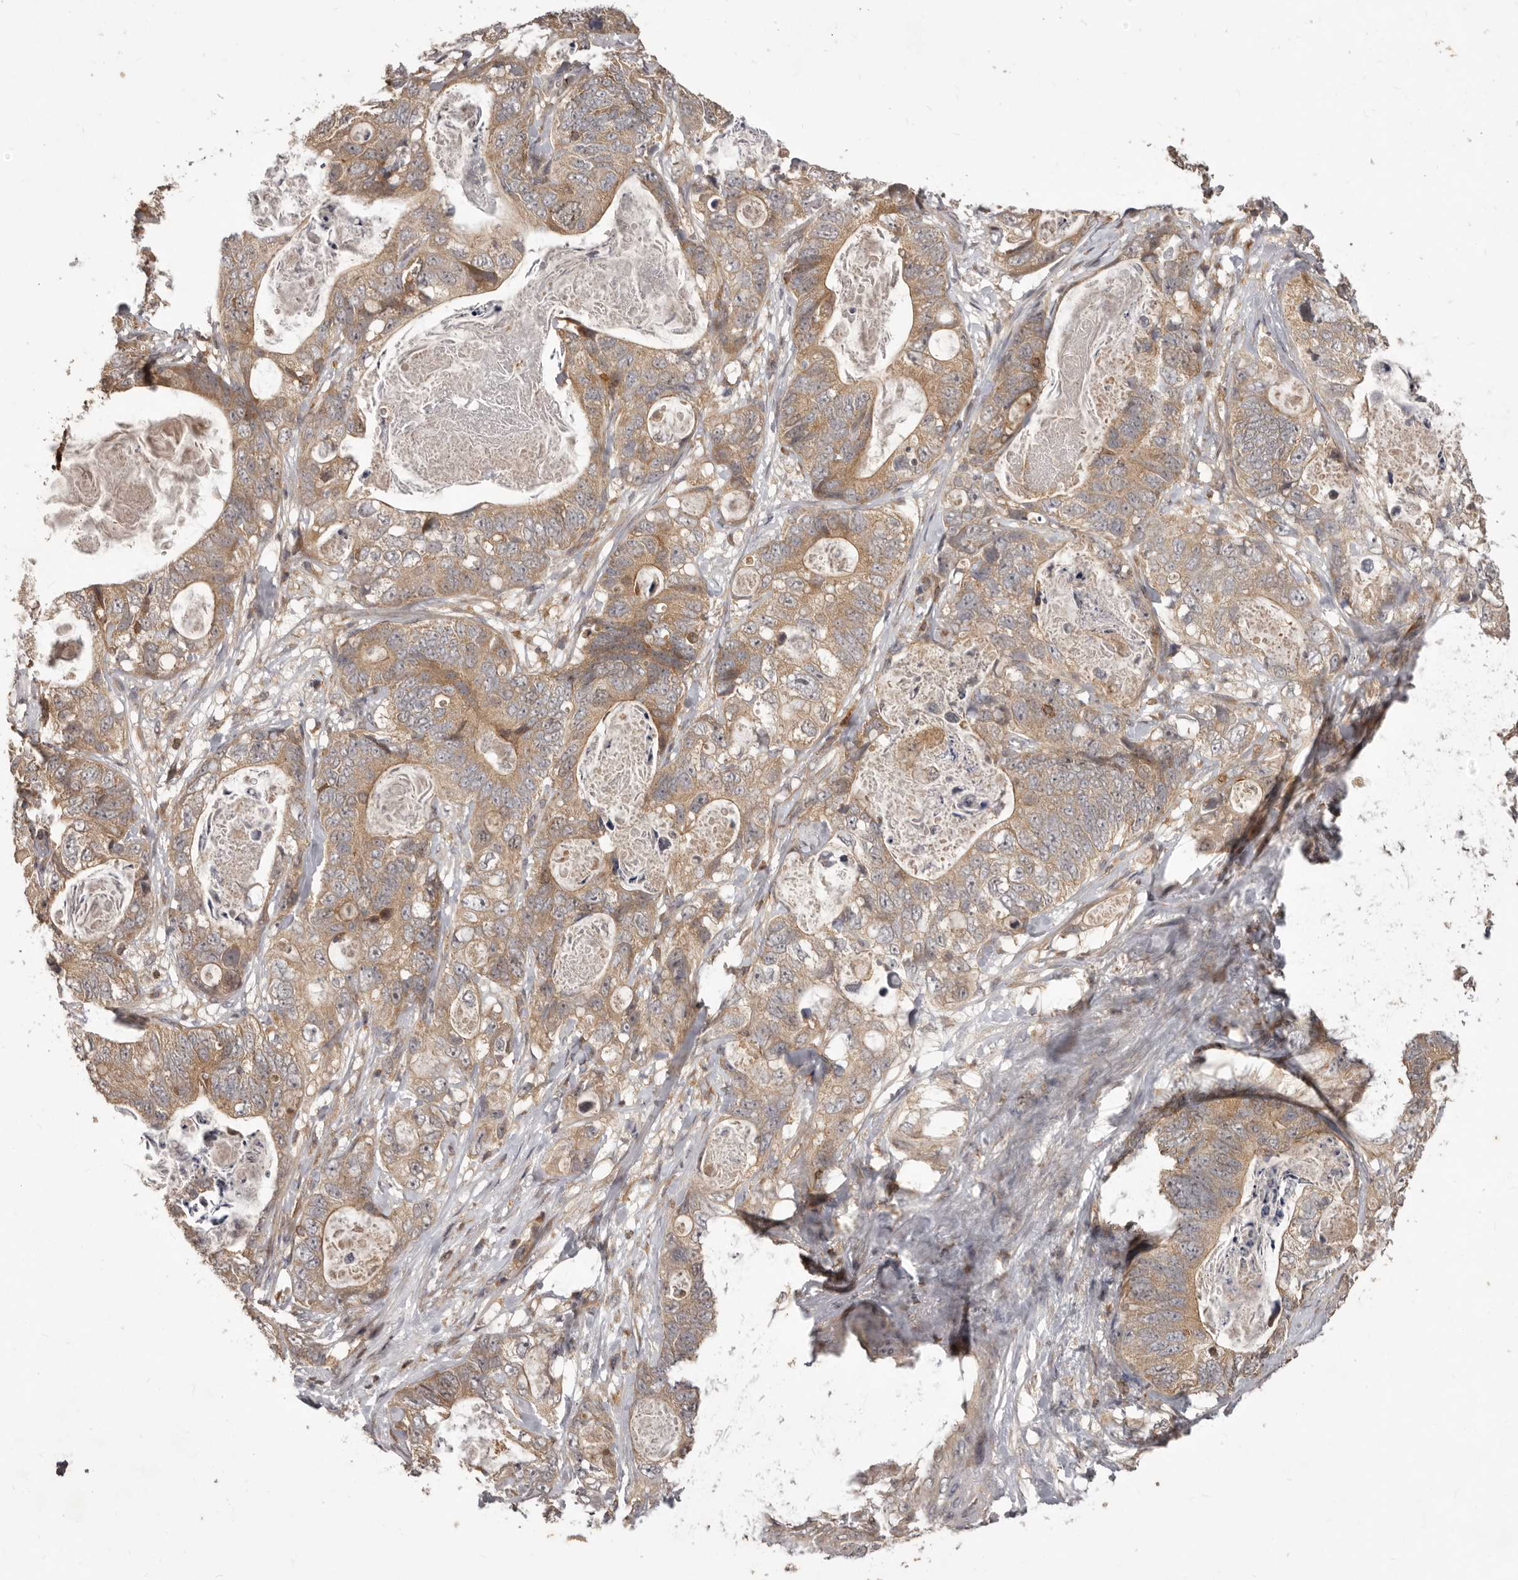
{"staining": {"intensity": "moderate", "quantity": ">75%", "location": "cytoplasmic/membranous"}, "tissue": "stomach cancer", "cell_type": "Tumor cells", "image_type": "cancer", "snomed": [{"axis": "morphology", "description": "Normal tissue, NOS"}, {"axis": "morphology", "description": "Adenocarcinoma, NOS"}, {"axis": "topography", "description": "Stomach"}], "caption": "The immunohistochemical stain highlights moderate cytoplasmic/membranous expression in tumor cells of stomach cancer (adenocarcinoma) tissue.", "gene": "RNF187", "patient": {"sex": "female", "age": 89}}